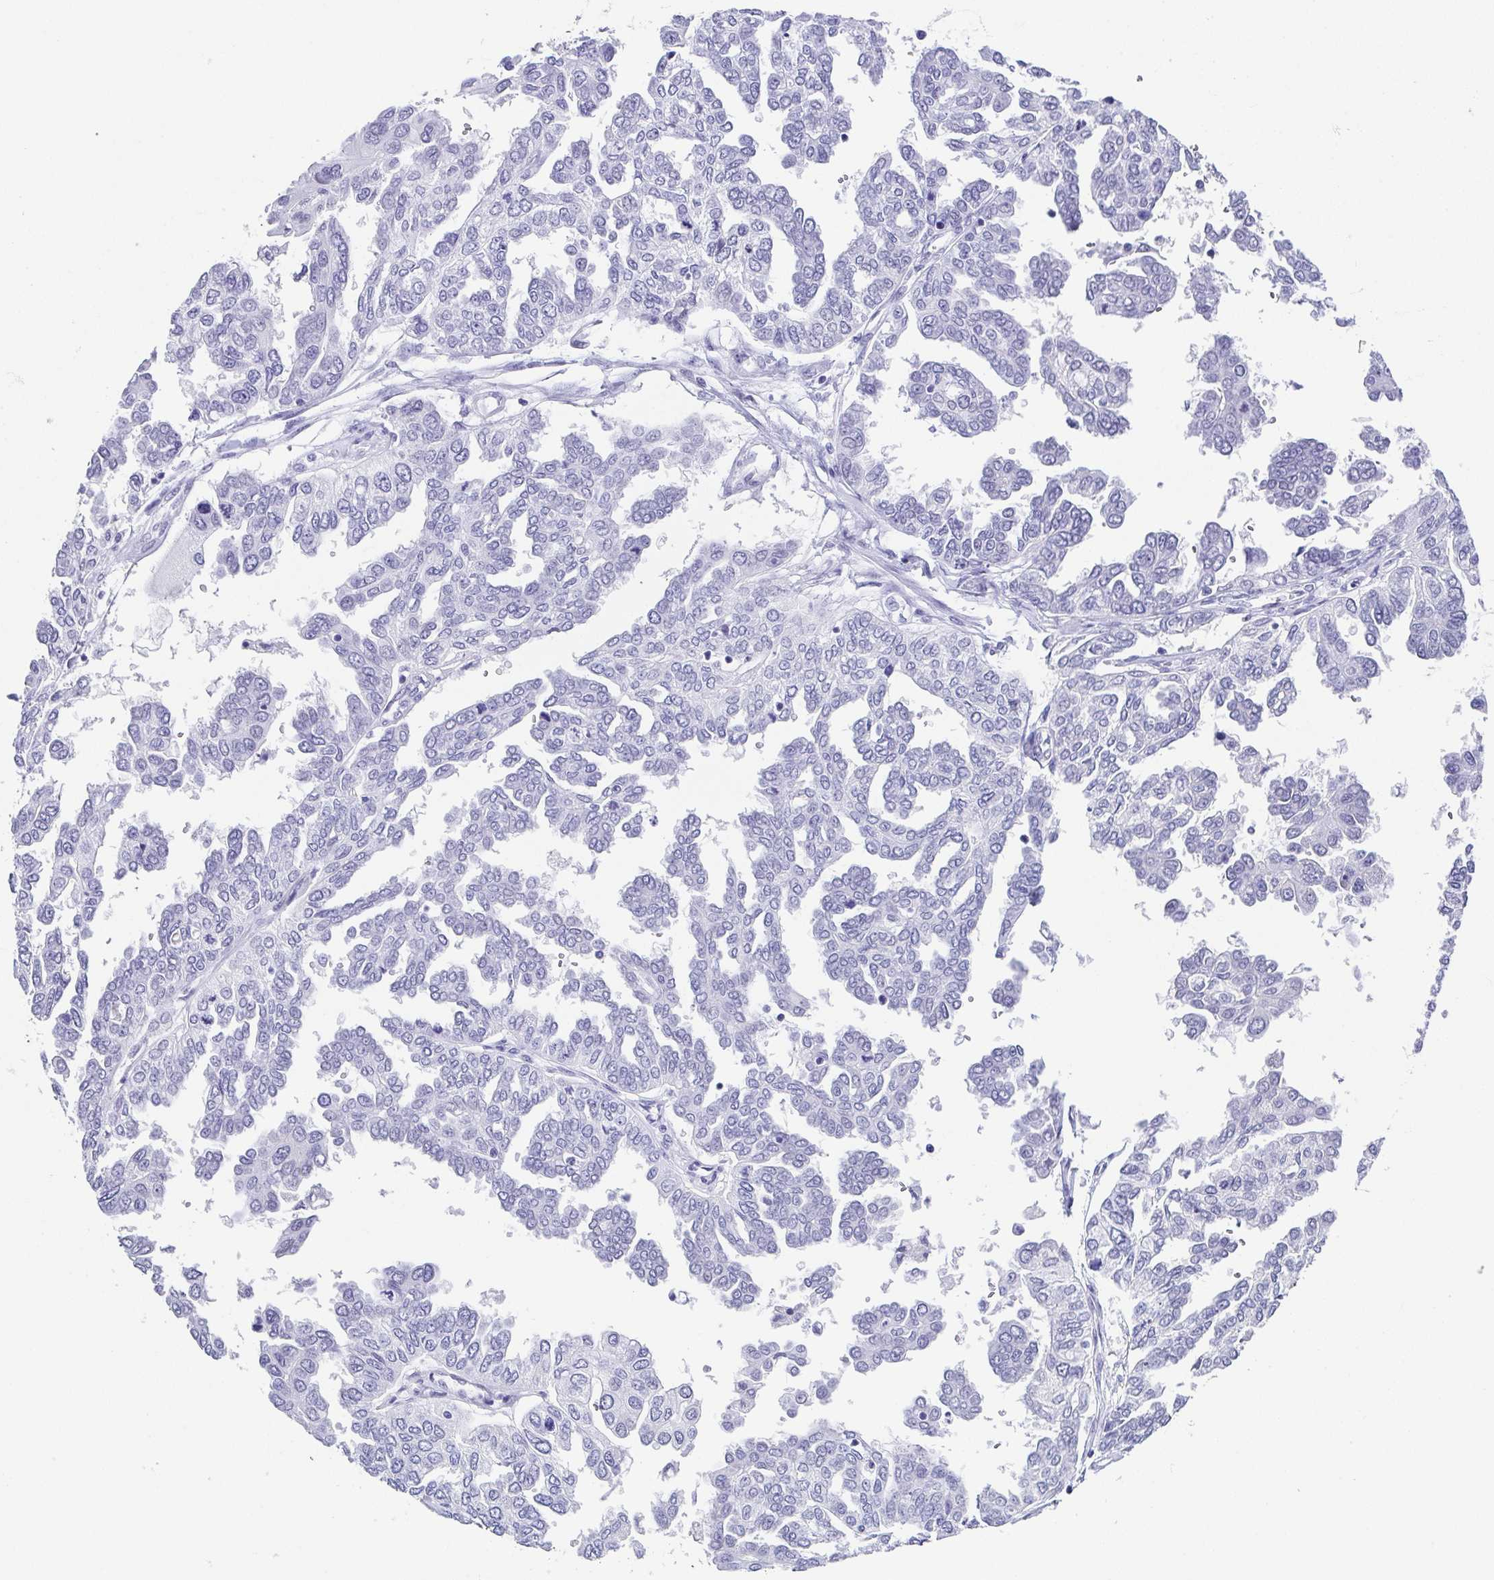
{"staining": {"intensity": "negative", "quantity": "none", "location": "none"}, "tissue": "ovarian cancer", "cell_type": "Tumor cells", "image_type": "cancer", "snomed": [{"axis": "morphology", "description": "Cystadenocarcinoma, serous, NOS"}, {"axis": "topography", "description": "Ovary"}], "caption": "An IHC photomicrograph of ovarian cancer (serous cystadenocarcinoma) is shown. There is no staining in tumor cells of ovarian cancer (serous cystadenocarcinoma).", "gene": "ESX1", "patient": {"sex": "female", "age": 53}}